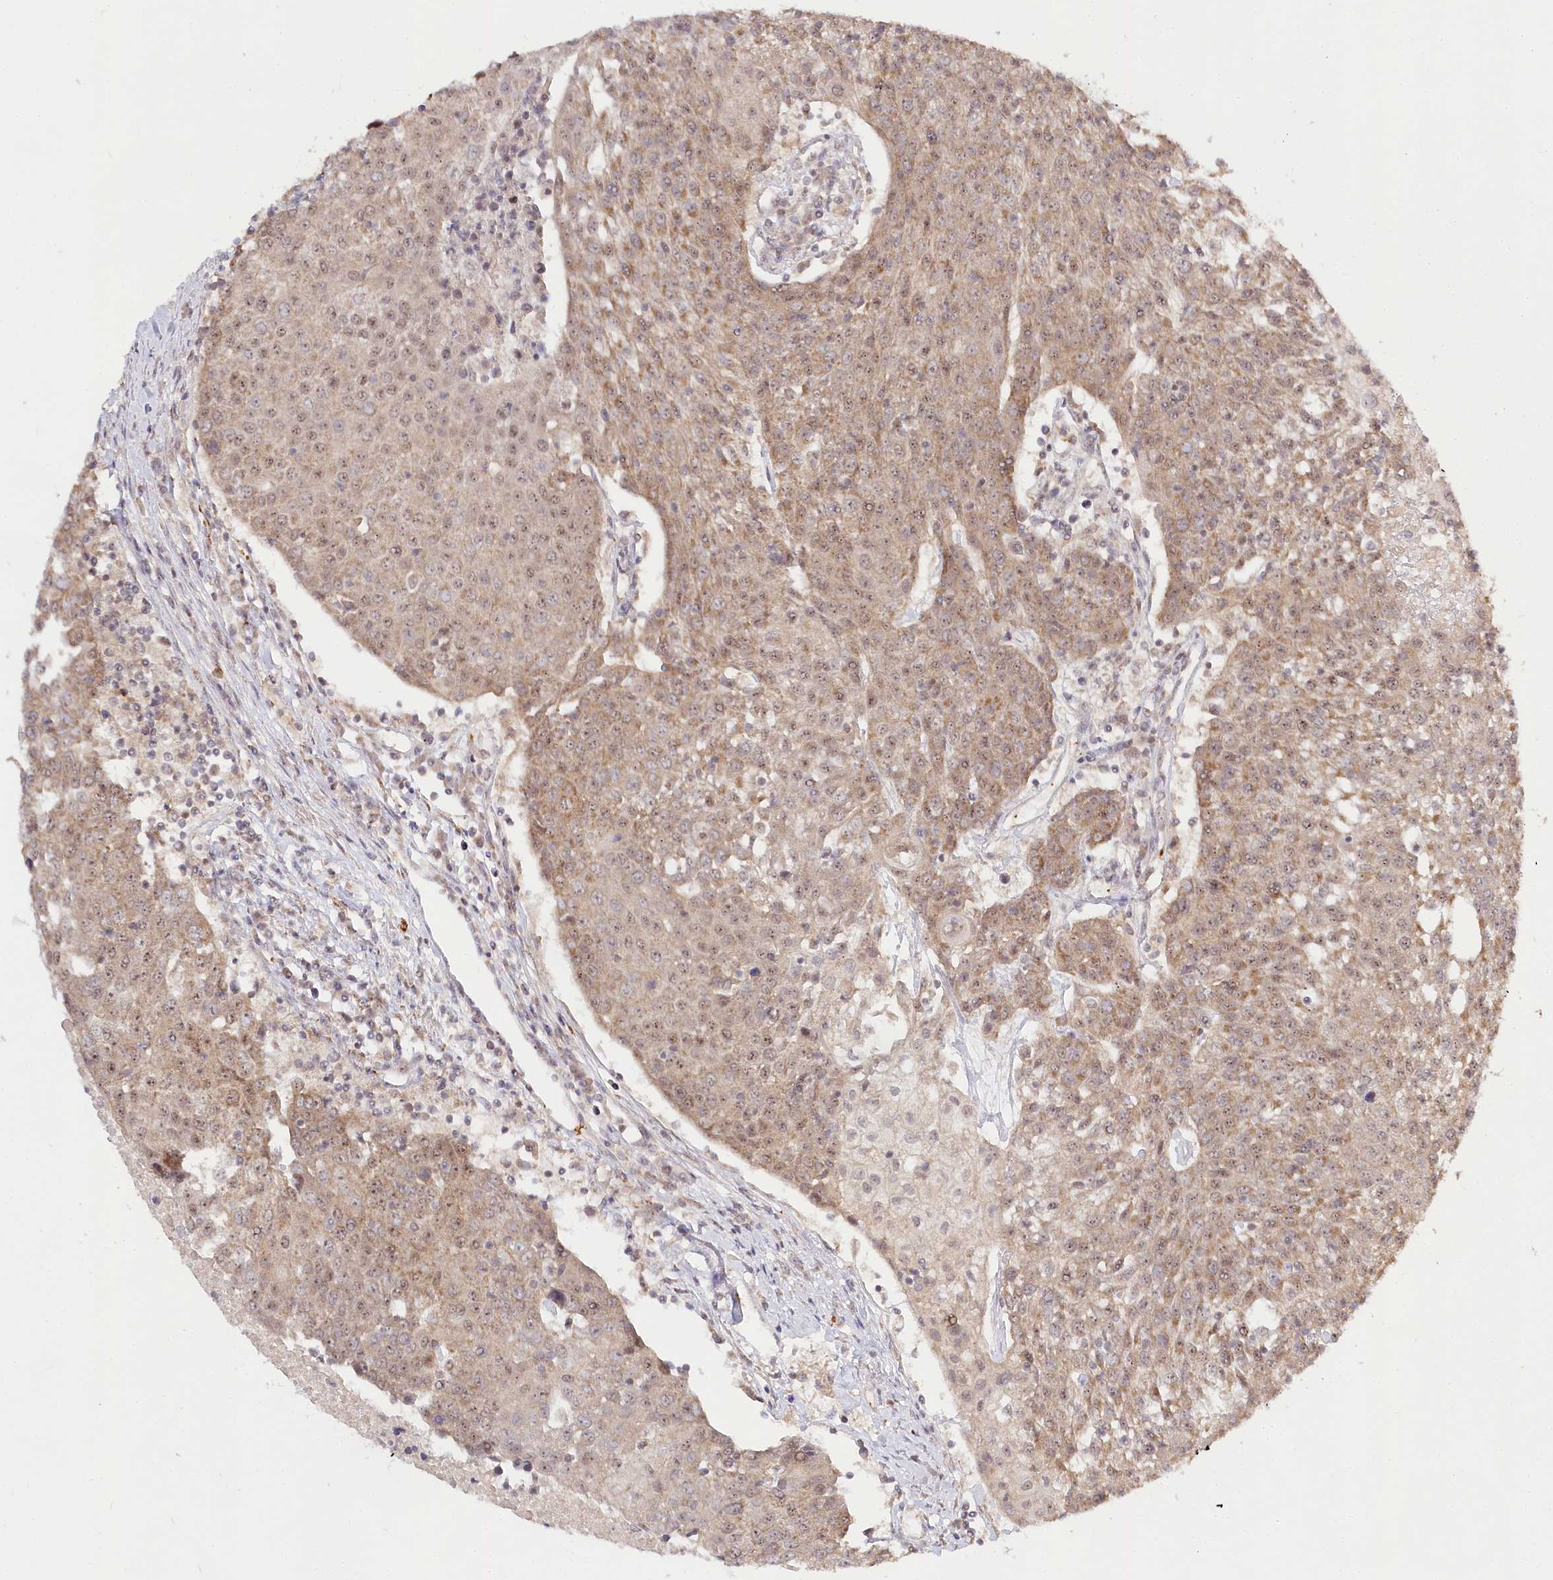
{"staining": {"intensity": "weak", "quantity": ">75%", "location": "cytoplasmic/membranous,nuclear"}, "tissue": "urothelial cancer", "cell_type": "Tumor cells", "image_type": "cancer", "snomed": [{"axis": "morphology", "description": "Urothelial carcinoma, High grade"}, {"axis": "topography", "description": "Urinary bladder"}], "caption": "About >75% of tumor cells in urothelial cancer reveal weak cytoplasmic/membranous and nuclear protein staining as visualized by brown immunohistochemical staining.", "gene": "RTN4IP1", "patient": {"sex": "female", "age": 85}}